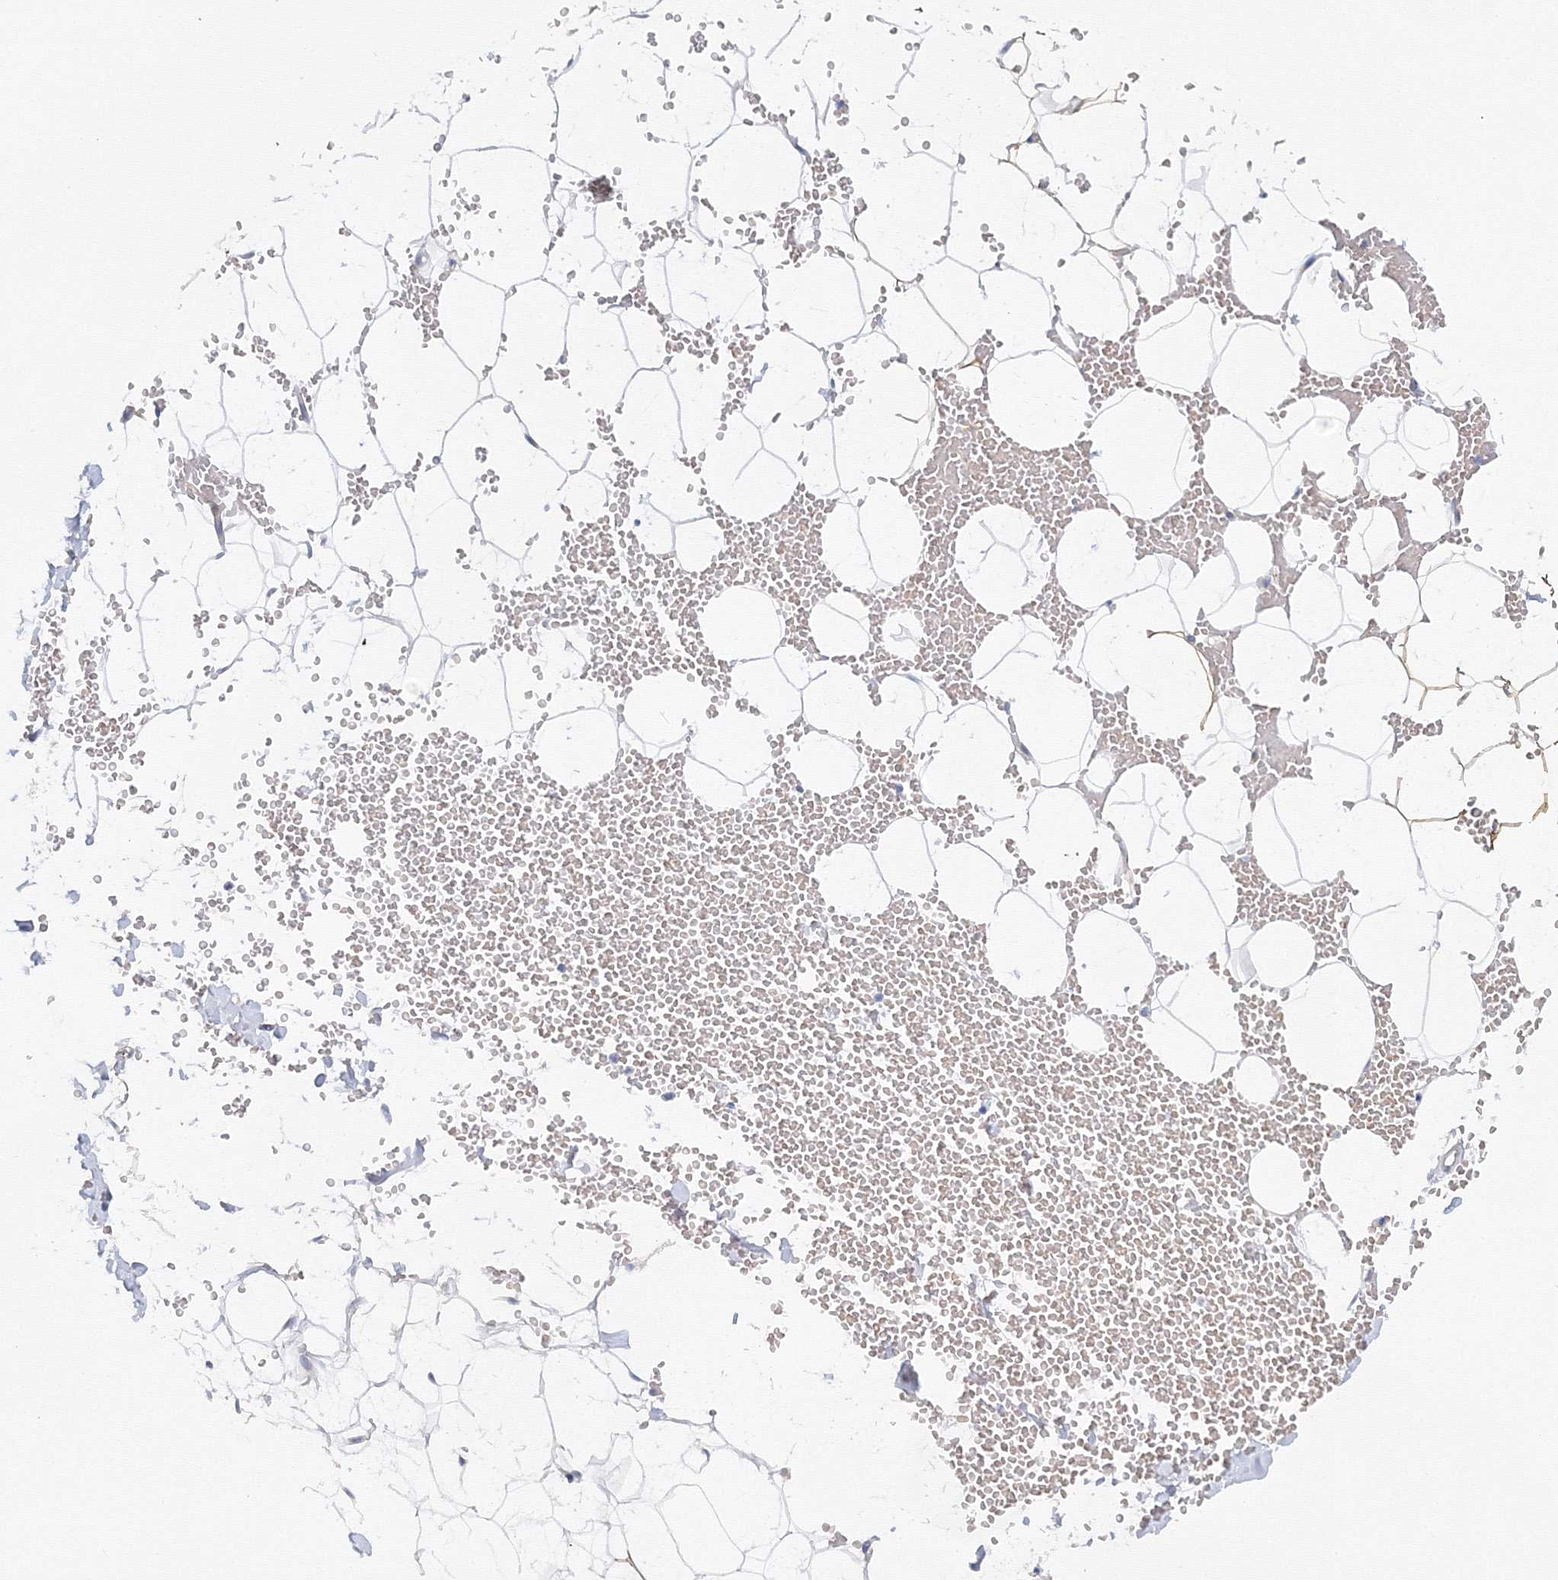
{"staining": {"intensity": "negative", "quantity": "none", "location": "none"}, "tissue": "adipose tissue", "cell_type": "Adipocytes", "image_type": "normal", "snomed": [{"axis": "morphology", "description": "Normal tissue, NOS"}, {"axis": "topography", "description": "Breast"}], "caption": "Micrograph shows no protein positivity in adipocytes of normal adipose tissue. (Brightfield microscopy of DAB (3,3'-diaminobenzidine) IHC at high magnification).", "gene": "TAMM41", "patient": {"sex": "female", "age": 23}}